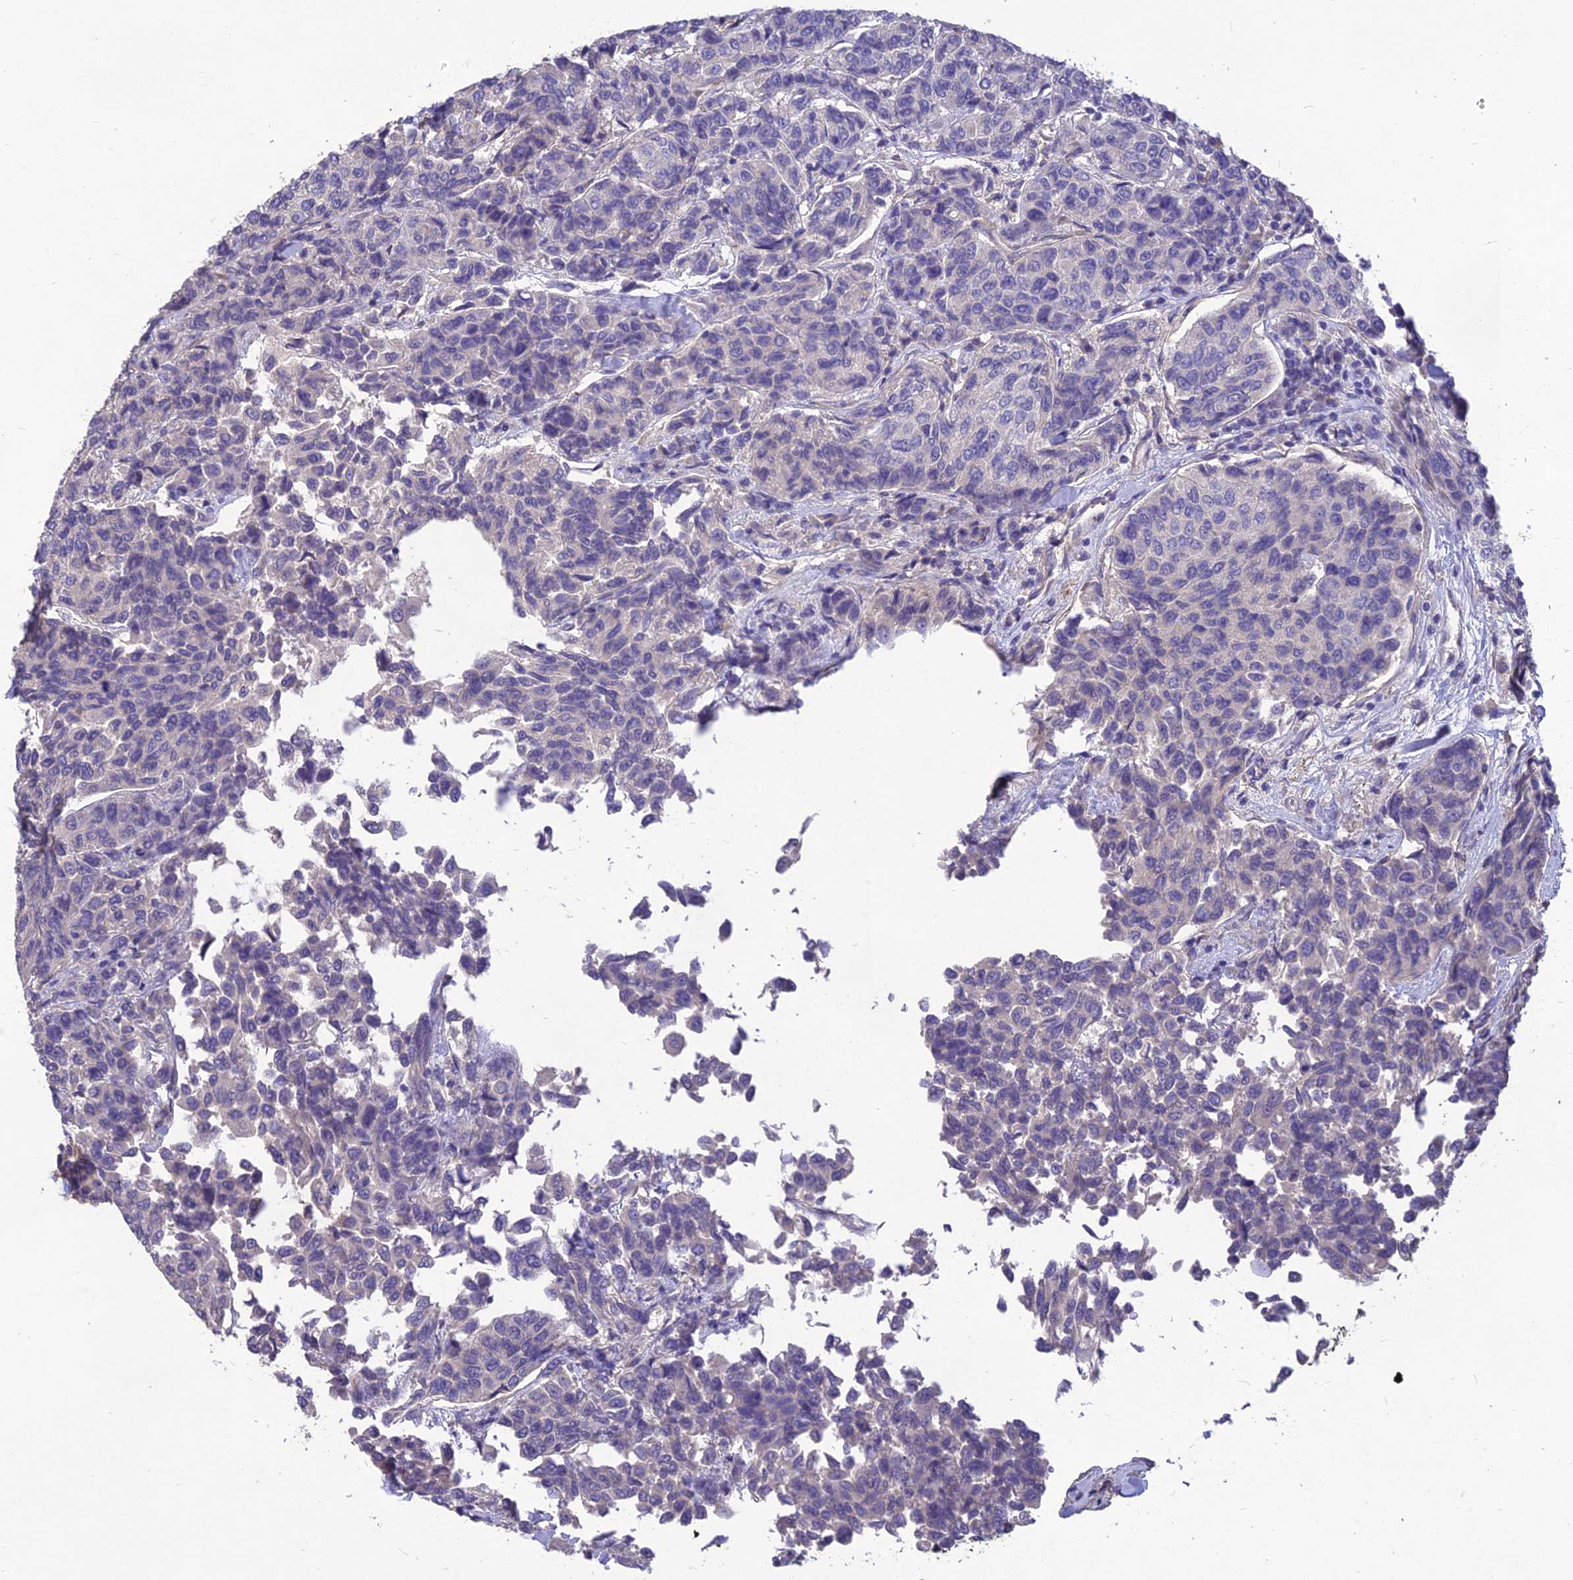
{"staining": {"intensity": "negative", "quantity": "none", "location": "none"}, "tissue": "breast cancer", "cell_type": "Tumor cells", "image_type": "cancer", "snomed": [{"axis": "morphology", "description": "Duct carcinoma"}, {"axis": "topography", "description": "Breast"}], "caption": "This is a photomicrograph of immunohistochemistry (IHC) staining of breast cancer, which shows no expression in tumor cells.", "gene": "CLUH", "patient": {"sex": "female", "age": 55}}